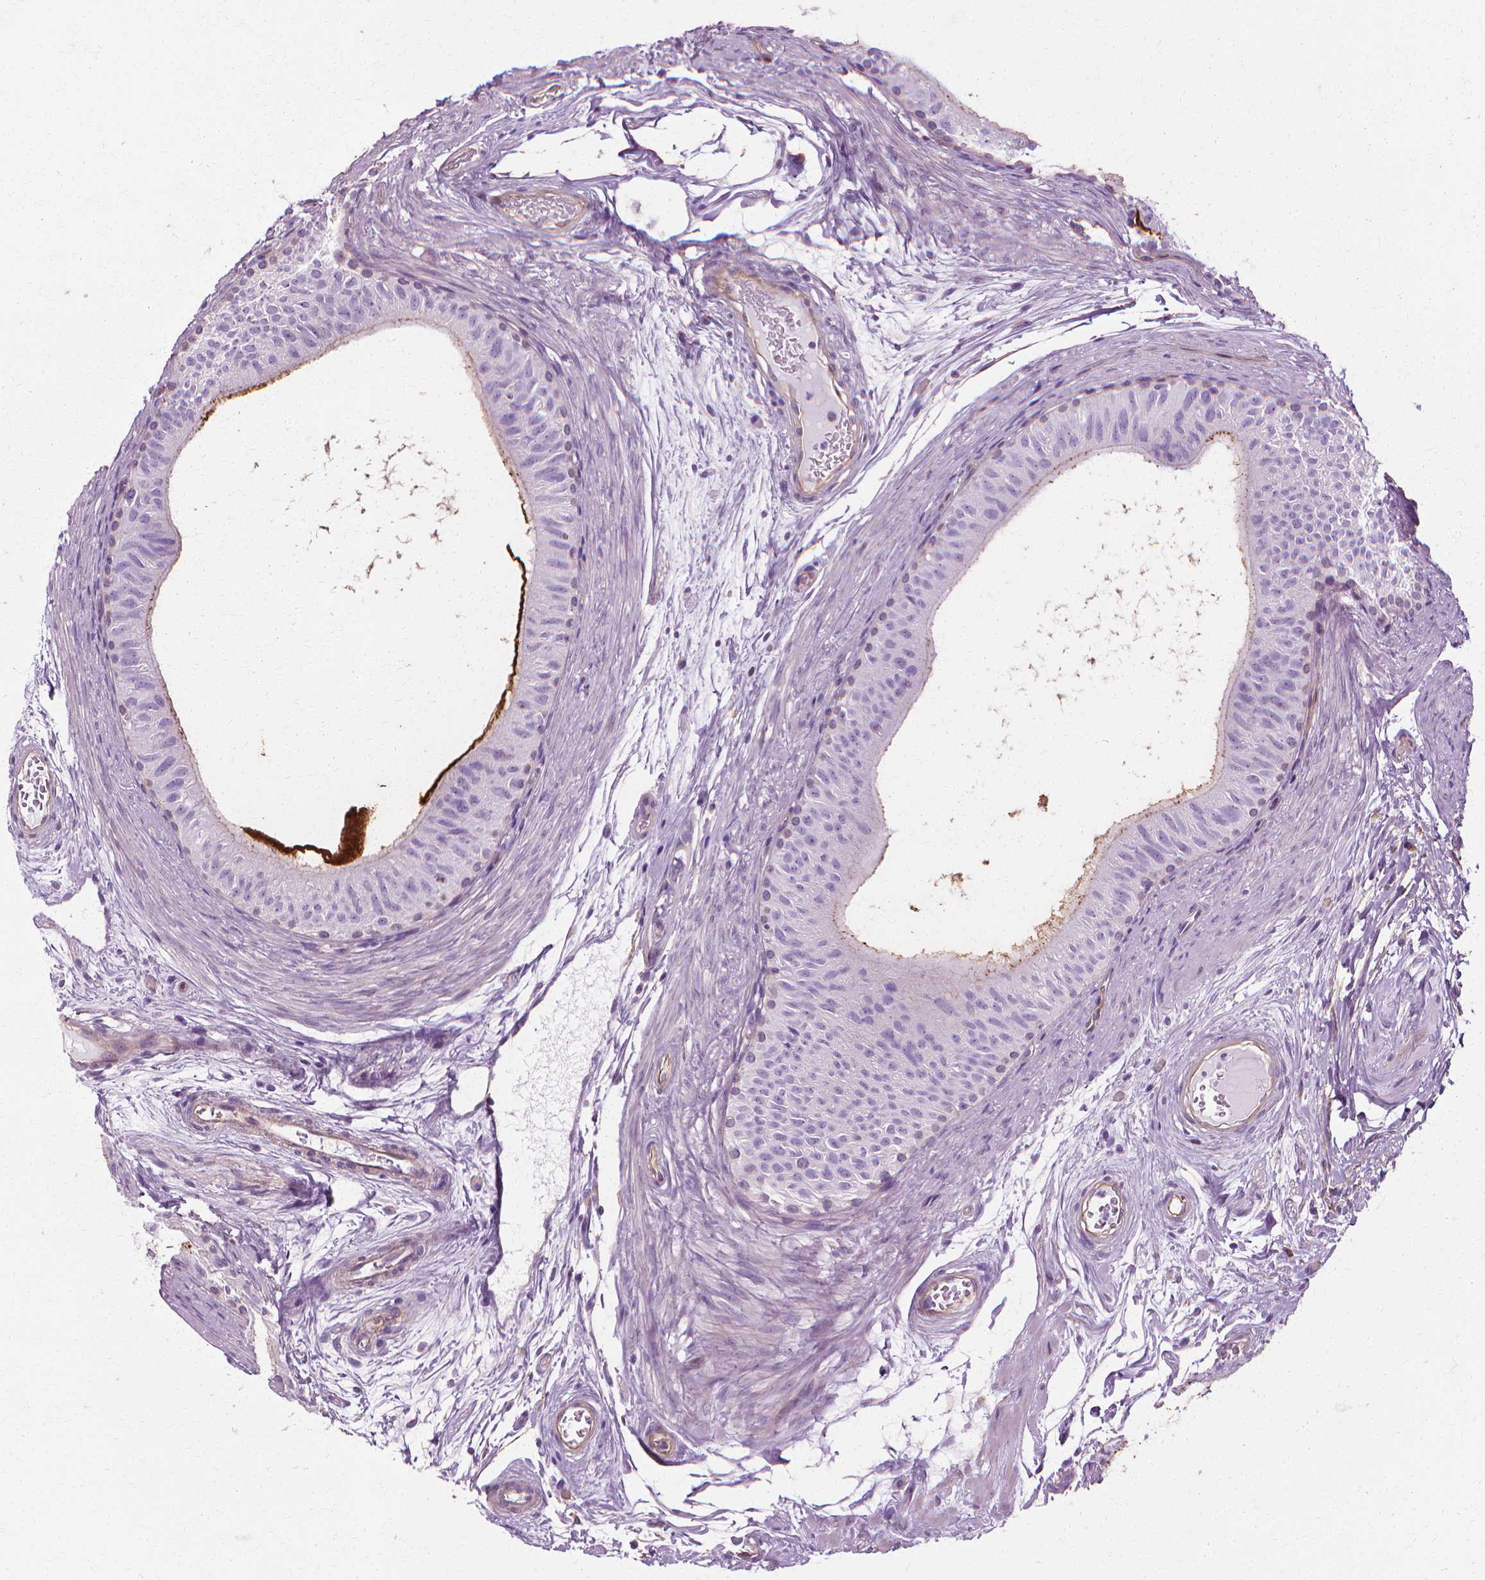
{"staining": {"intensity": "negative", "quantity": "none", "location": "none"}, "tissue": "epididymis", "cell_type": "Glandular cells", "image_type": "normal", "snomed": [{"axis": "morphology", "description": "Normal tissue, NOS"}, {"axis": "topography", "description": "Epididymis"}], "caption": "Immunohistochemistry (IHC) of benign human epididymis displays no positivity in glandular cells.", "gene": "CFAP157", "patient": {"sex": "male", "age": 36}}